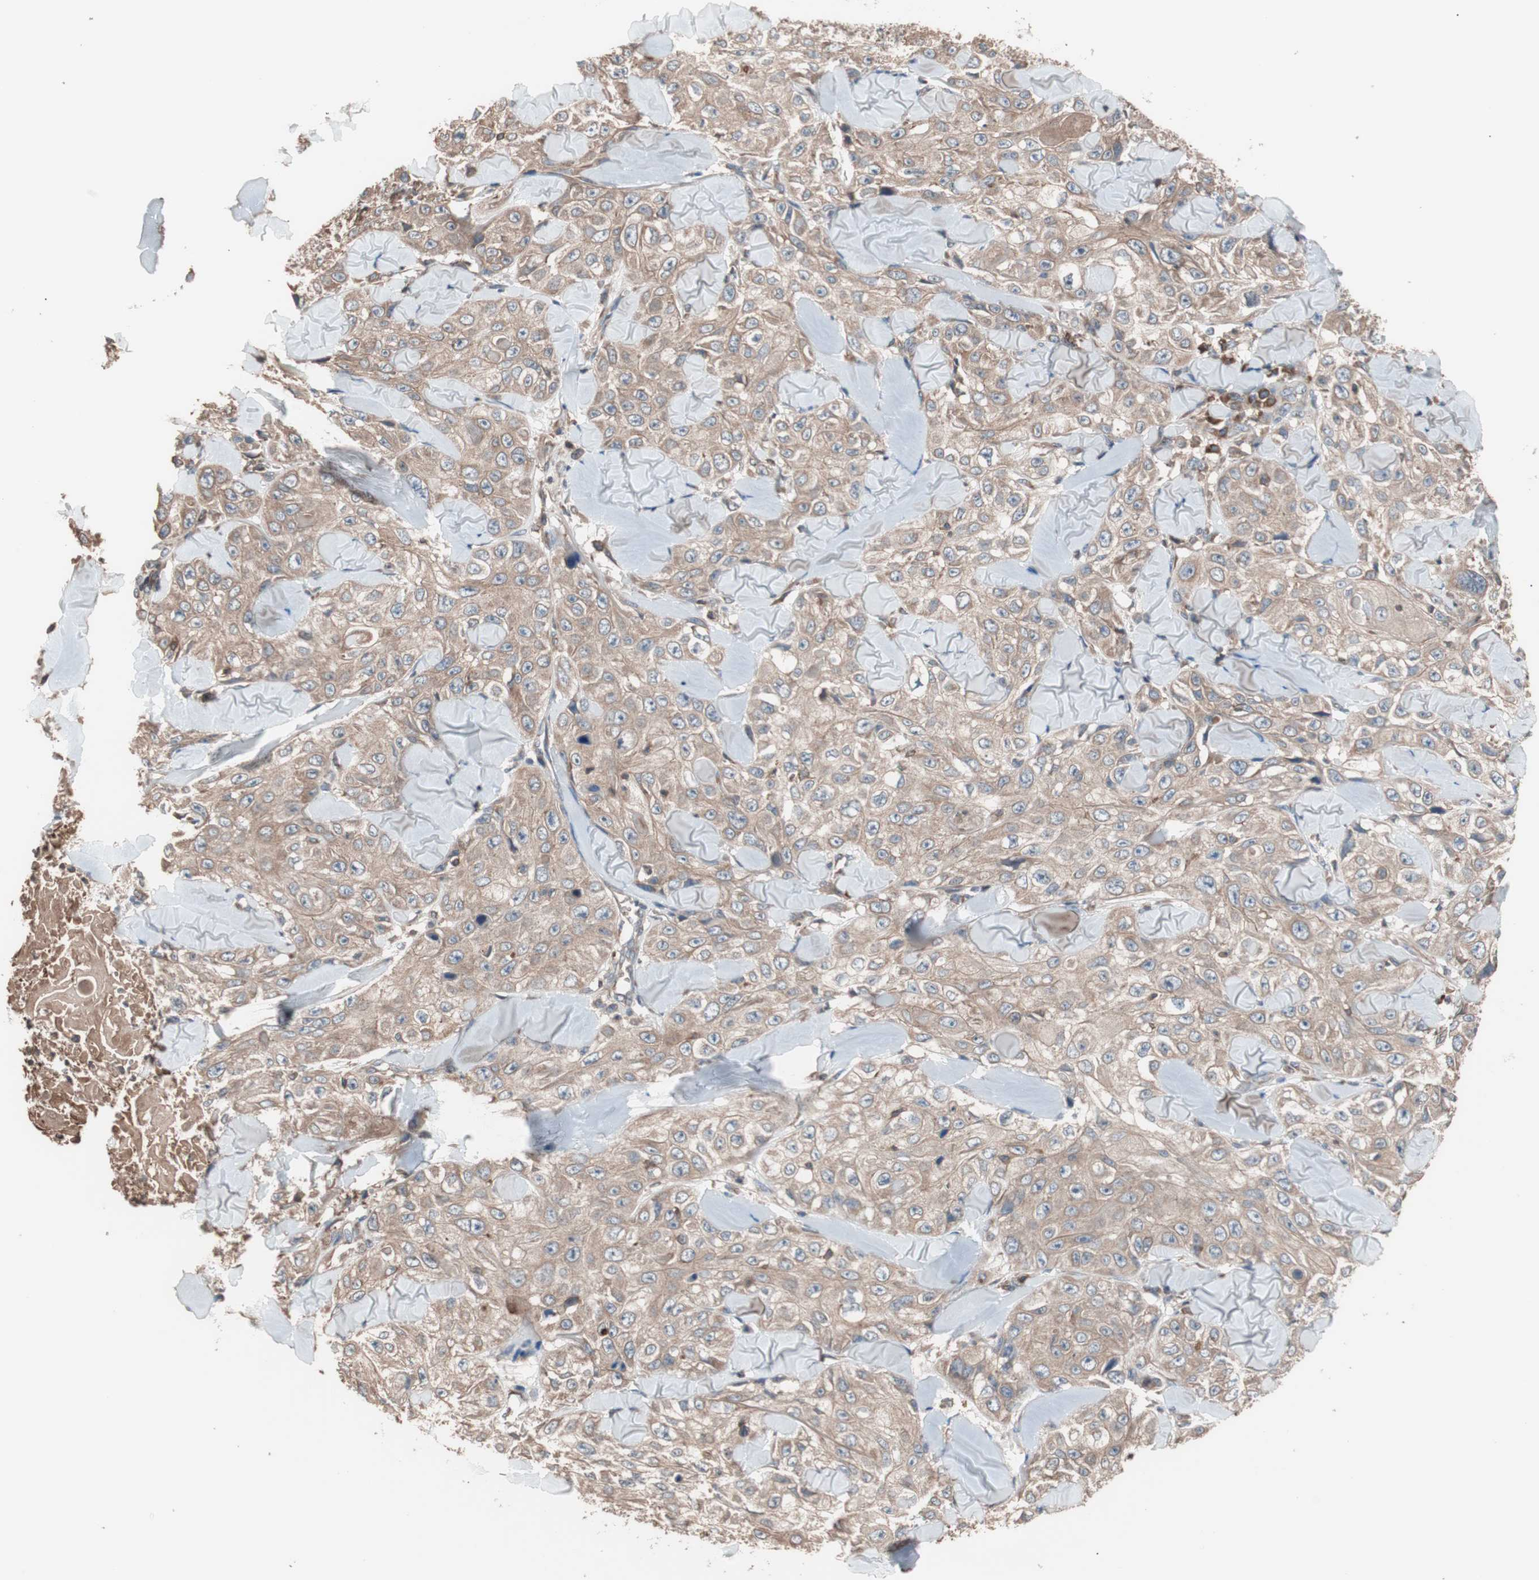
{"staining": {"intensity": "moderate", "quantity": ">75%", "location": "cytoplasmic/membranous"}, "tissue": "skin cancer", "cell_type": "Tumor cells", "image_type": "cancer", "snomed": [{"axis": "morphology", "description": "Squamous cell carcinoma, NOS"}, {"axis": "topography", "description": "Skin"}], "caption": "Immunohistochemical staining of human skin cancer displays moderate cytoplasmic/membranous protein positivity in about >75% of tumor cells.", "gene": "GLYCTK", "patient": {"sex": "male", "age": 86}}